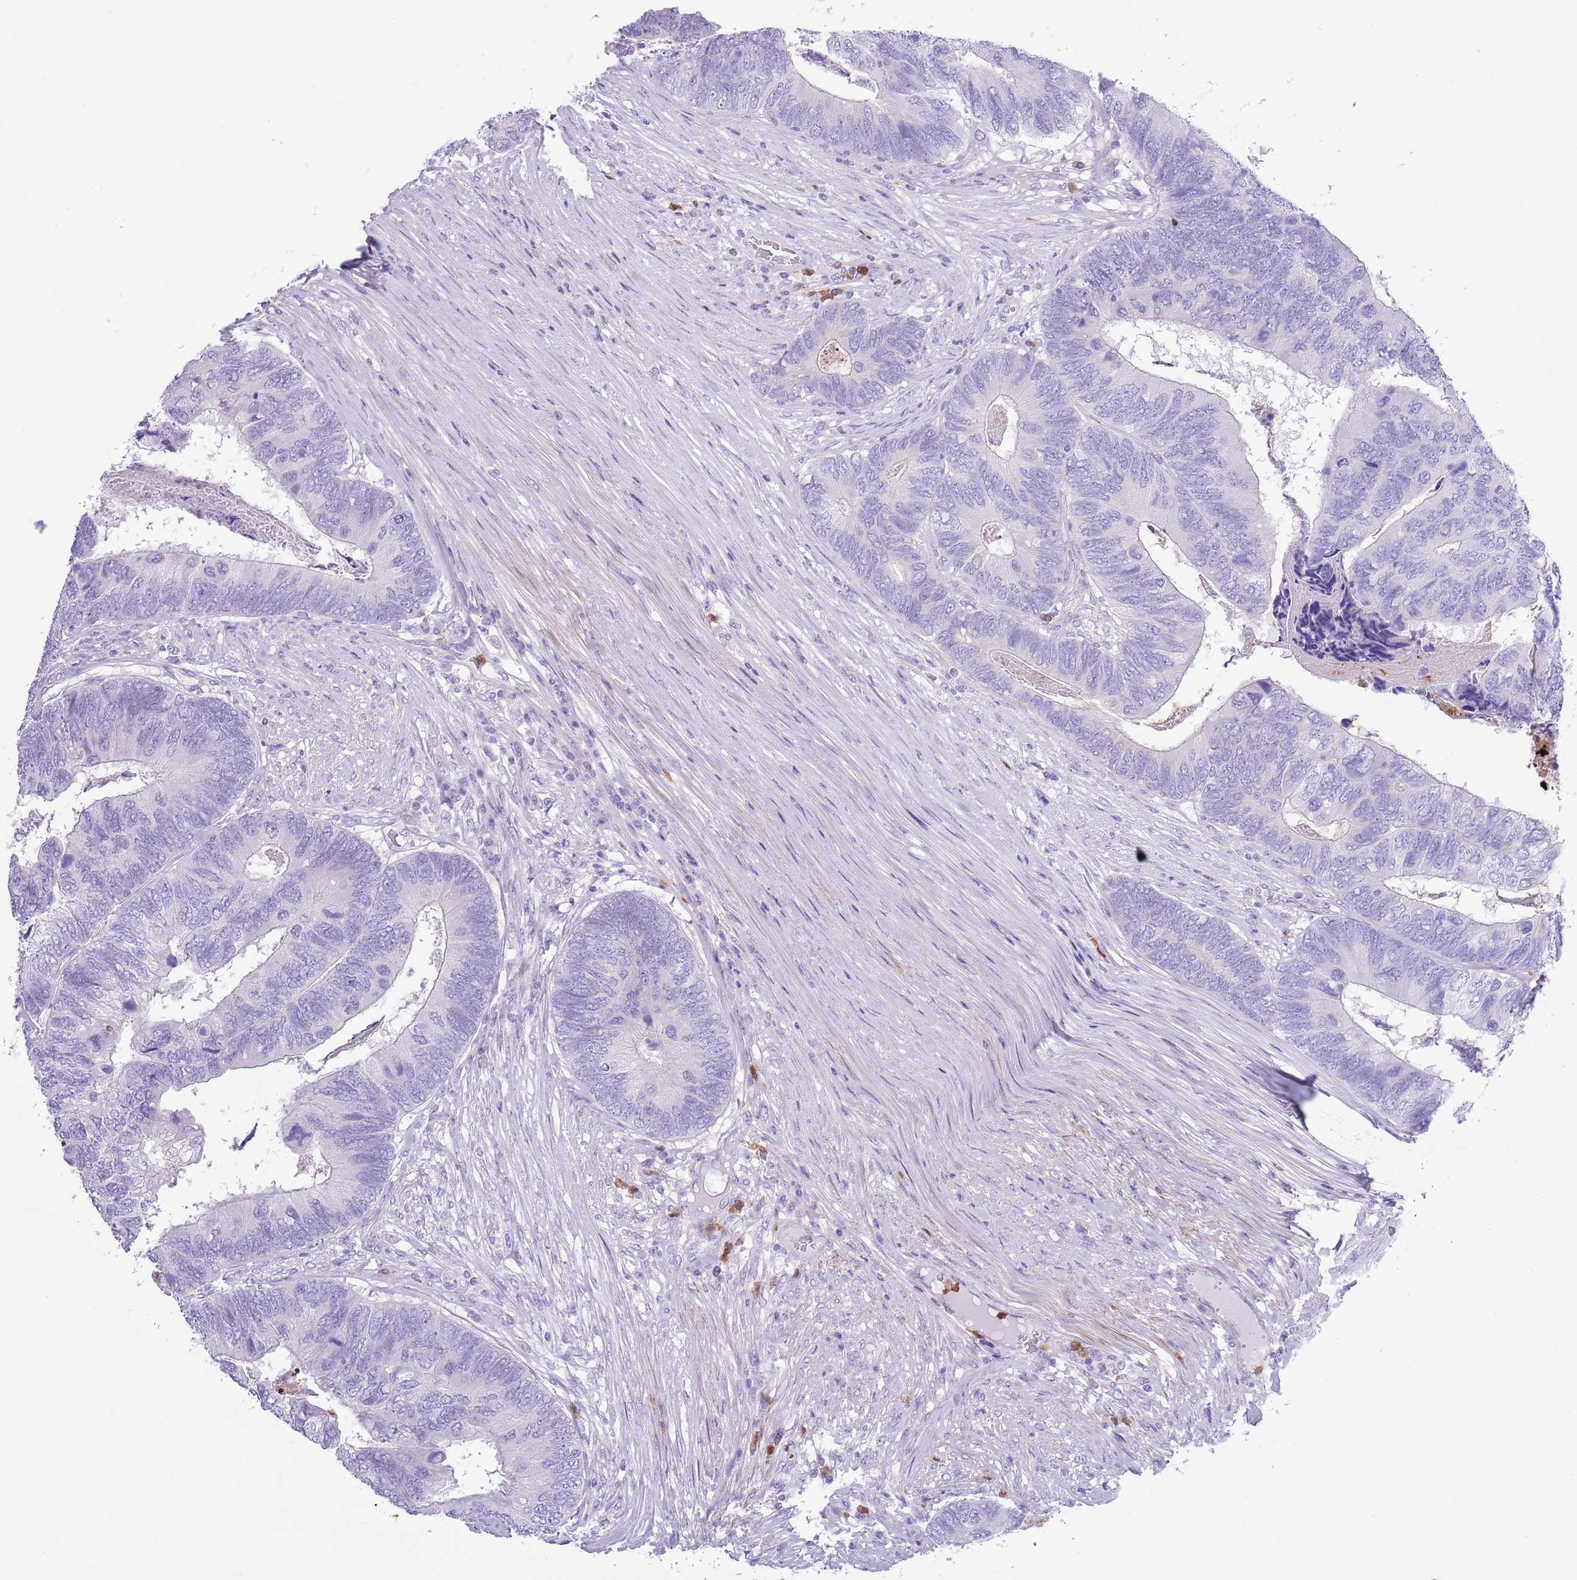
{"staining": {"intensity": "negative", "quantity": "none", "location": "none"}, "tissue": "colorectal cancer", "cell_type": "Tumor cells", "image_type": "cancer", "snomed": [{"axis": "morphology", "description": "Adenocarcinoma, NOS"}, {"axis": "topography", "description": "Colon"}], "caption": "Photomicrograph shows no protein positivity in tumor cells of colorectal adenocarcinoma tissue.", "gene": "OR6M1", "patient": {"sex": "female", "age": 67}}